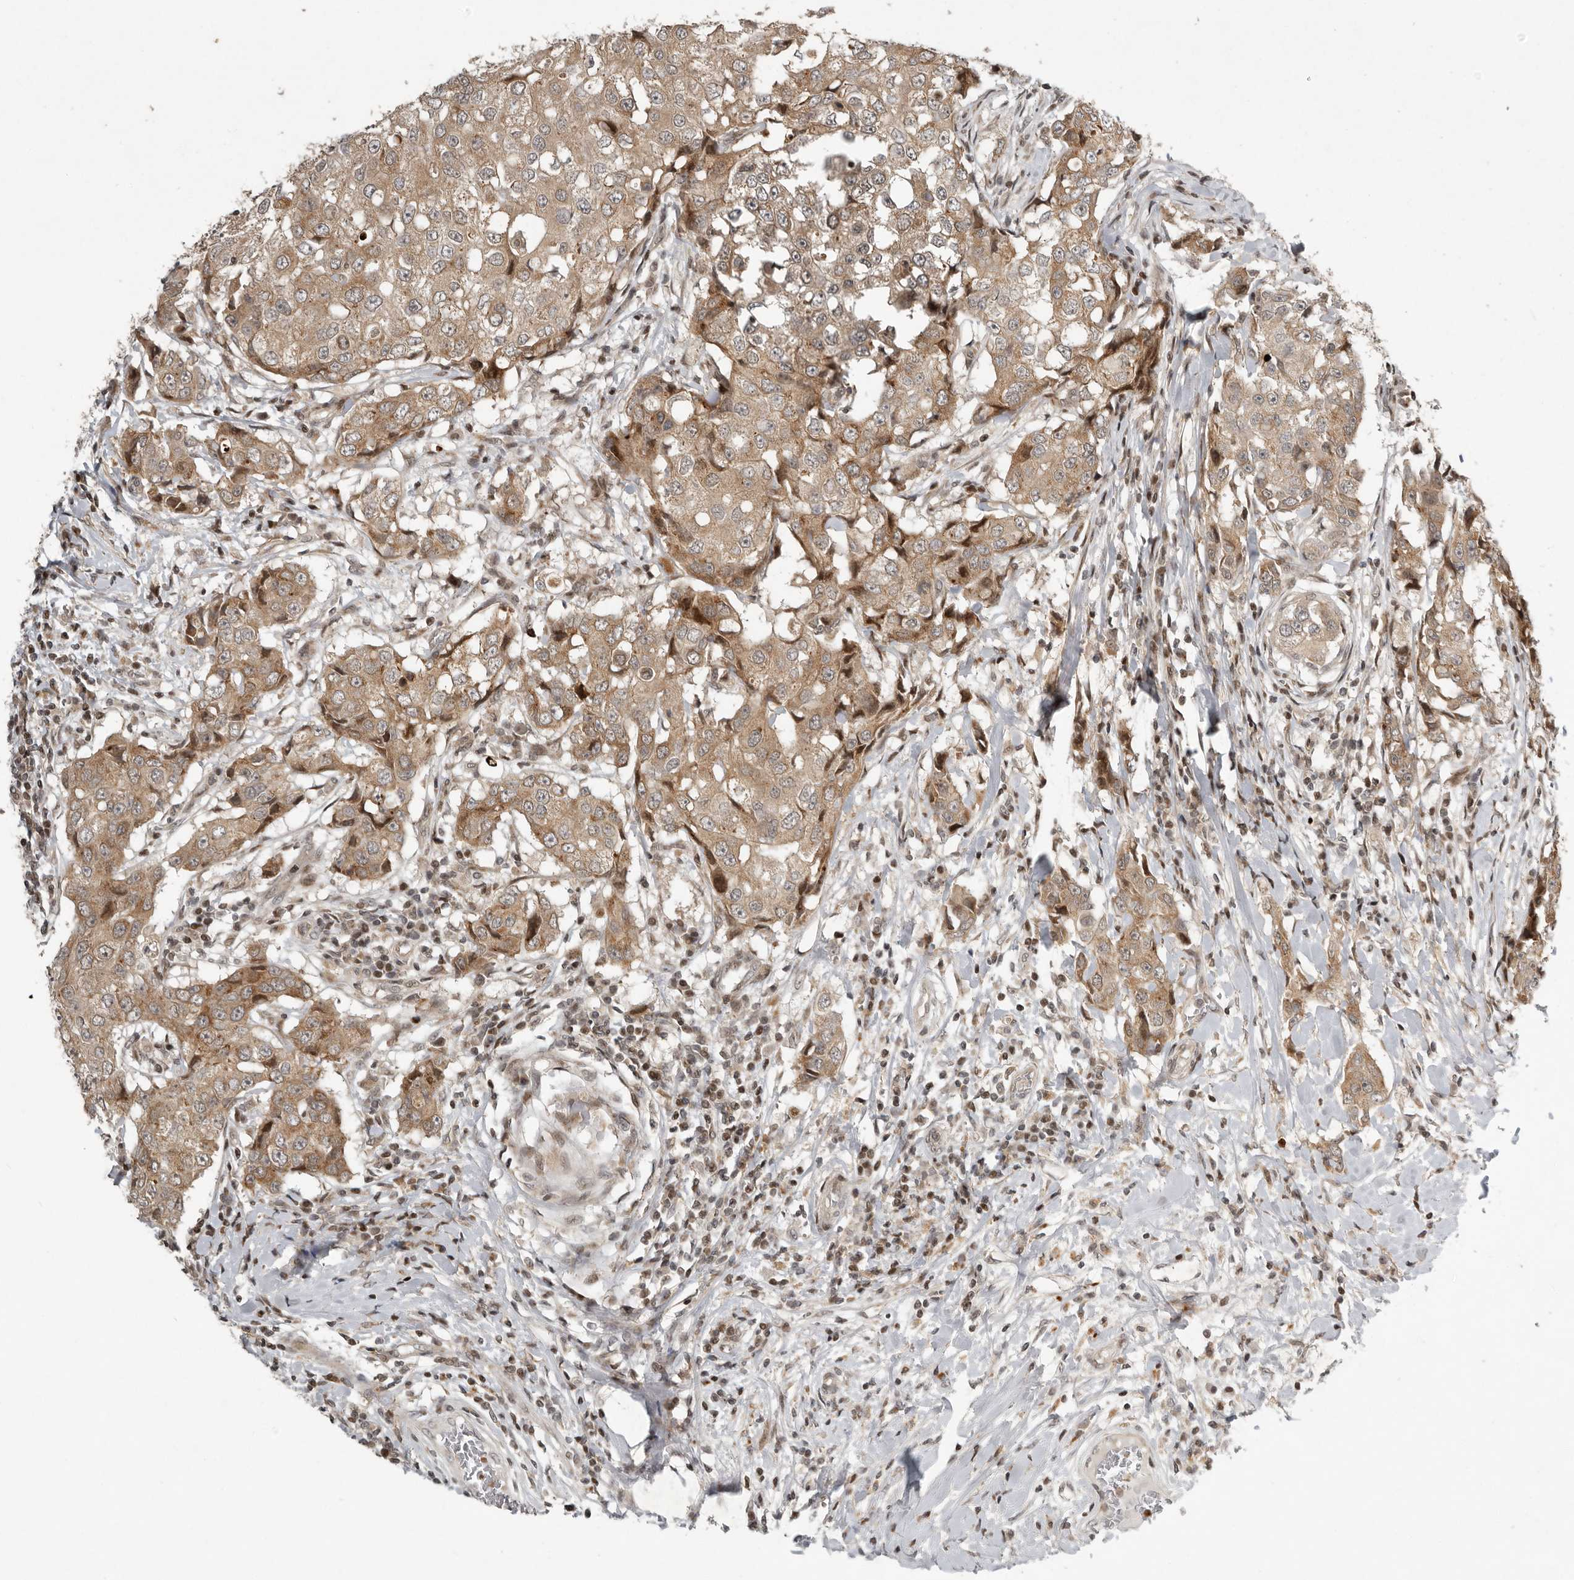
{"staining": {"intensity": "moderate", "quantity": ">75%", "location": "cytoplasmic/membranous"}, "tissue": "breast cancer", "cell_type": "Tumor cells", "image_type": "cancer", "snomed": [{"axis": "morphology", "description": "Duct carcinoma"}, {"axis": "topography", "description": "Breast"}], "caption": "High-magnification brightfield microscopy of breast cancer stained with DAB (brown) and counterstained with hematoxylin (blue). tumor cells exhibit moderate cytoplasmic/membranous expression is identified in approximately>75% of cells. Nuclei are stained in blue.", "gene": "RABIF", "patient": {"sex": "female", "age": 27}}